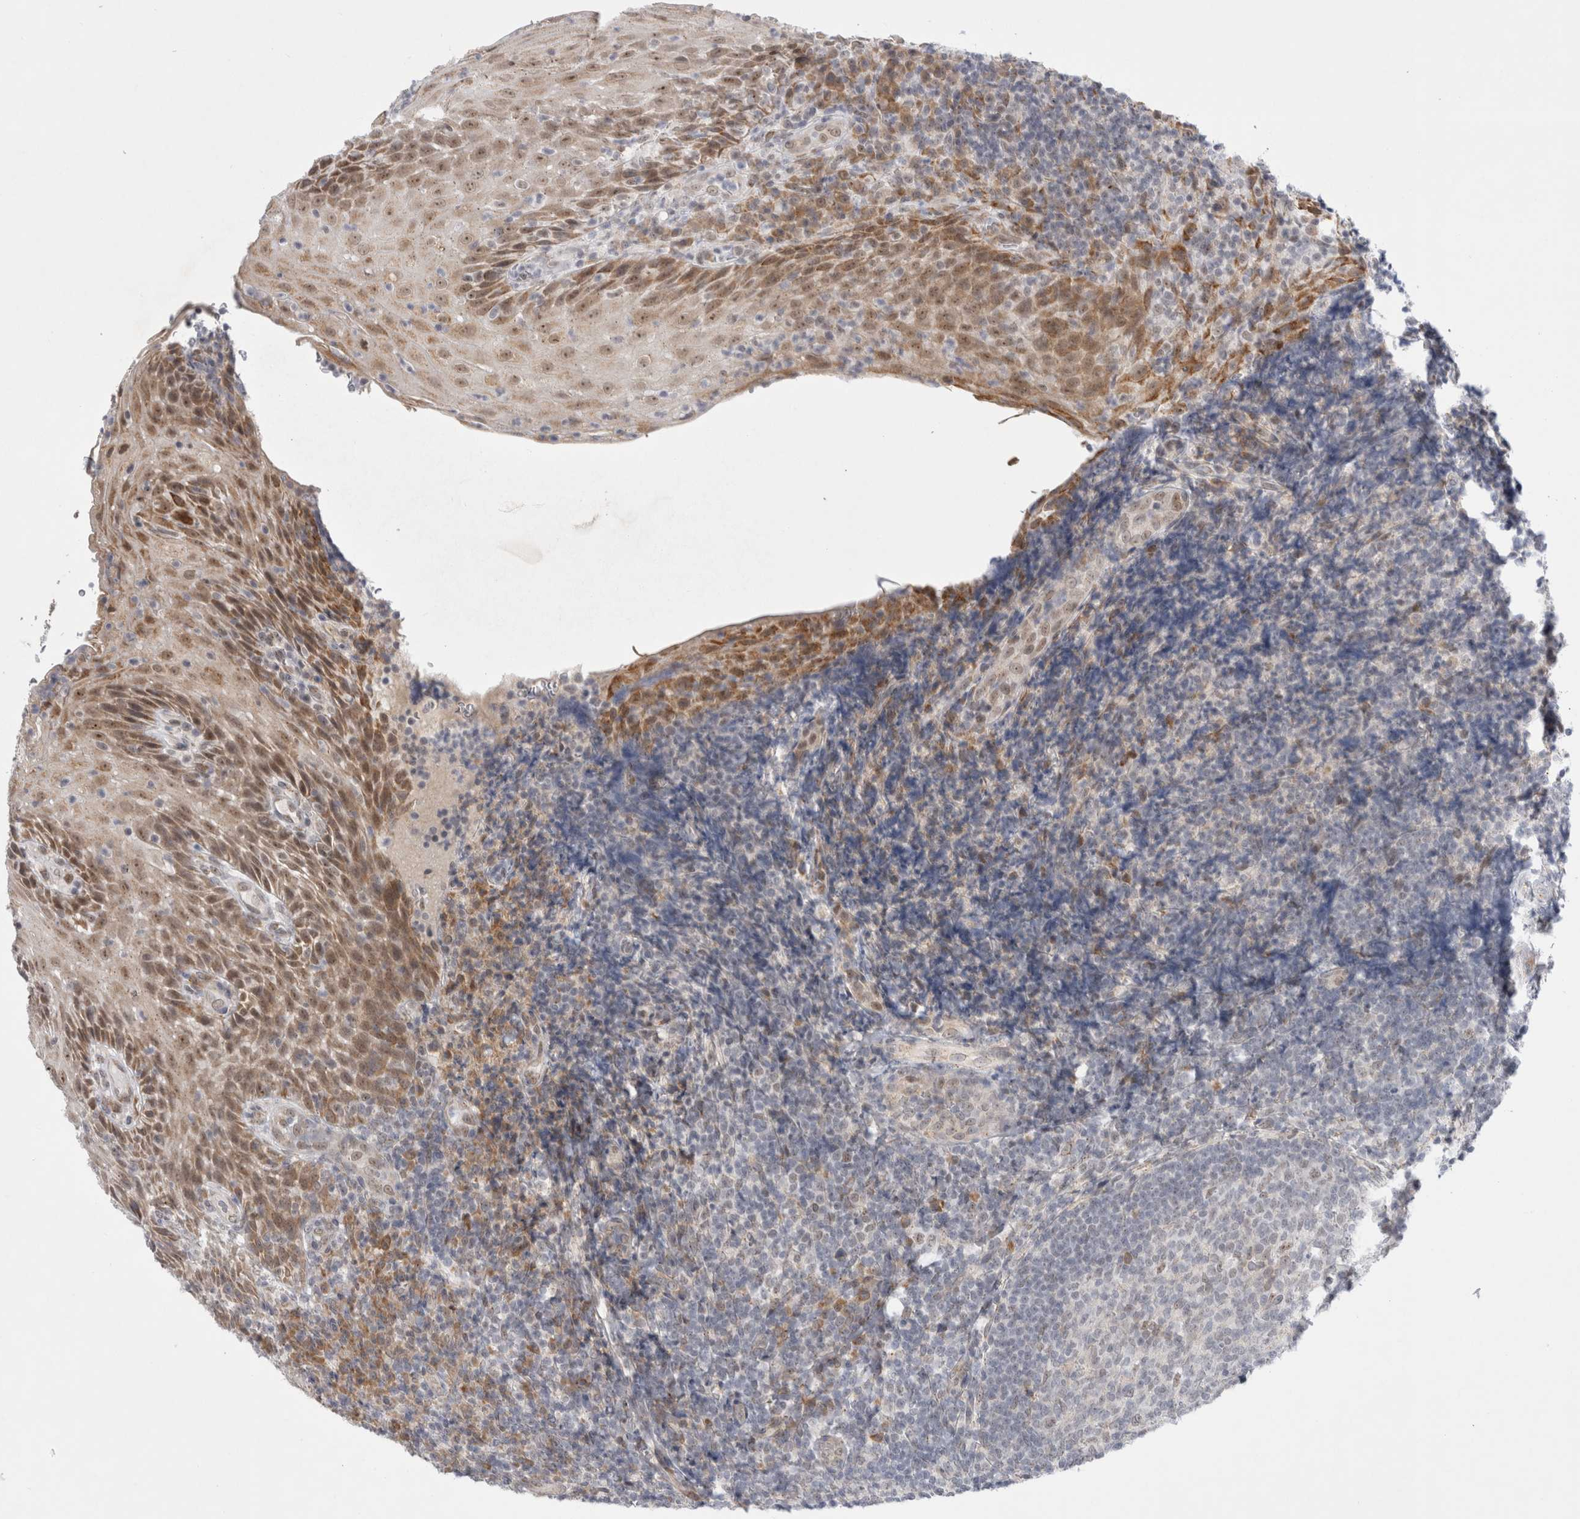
{"staining": {"intensity": "negative", "quantity": "none", "location": "none"}, "tissue": "tonsil", "cell_type": "Germinal center cells", "image_type": "normal", "snomed": [{"axis": "morphology", "description": "Normal tissue, NOS"}, {"axis": "topography", "description": "Tonsil"}], "caption": "The IHC micrograph has no significant expression in germinal center cells of tonsil.", "gene": "TRMT1L", "patient": {"sex": "male", "age": 37}}